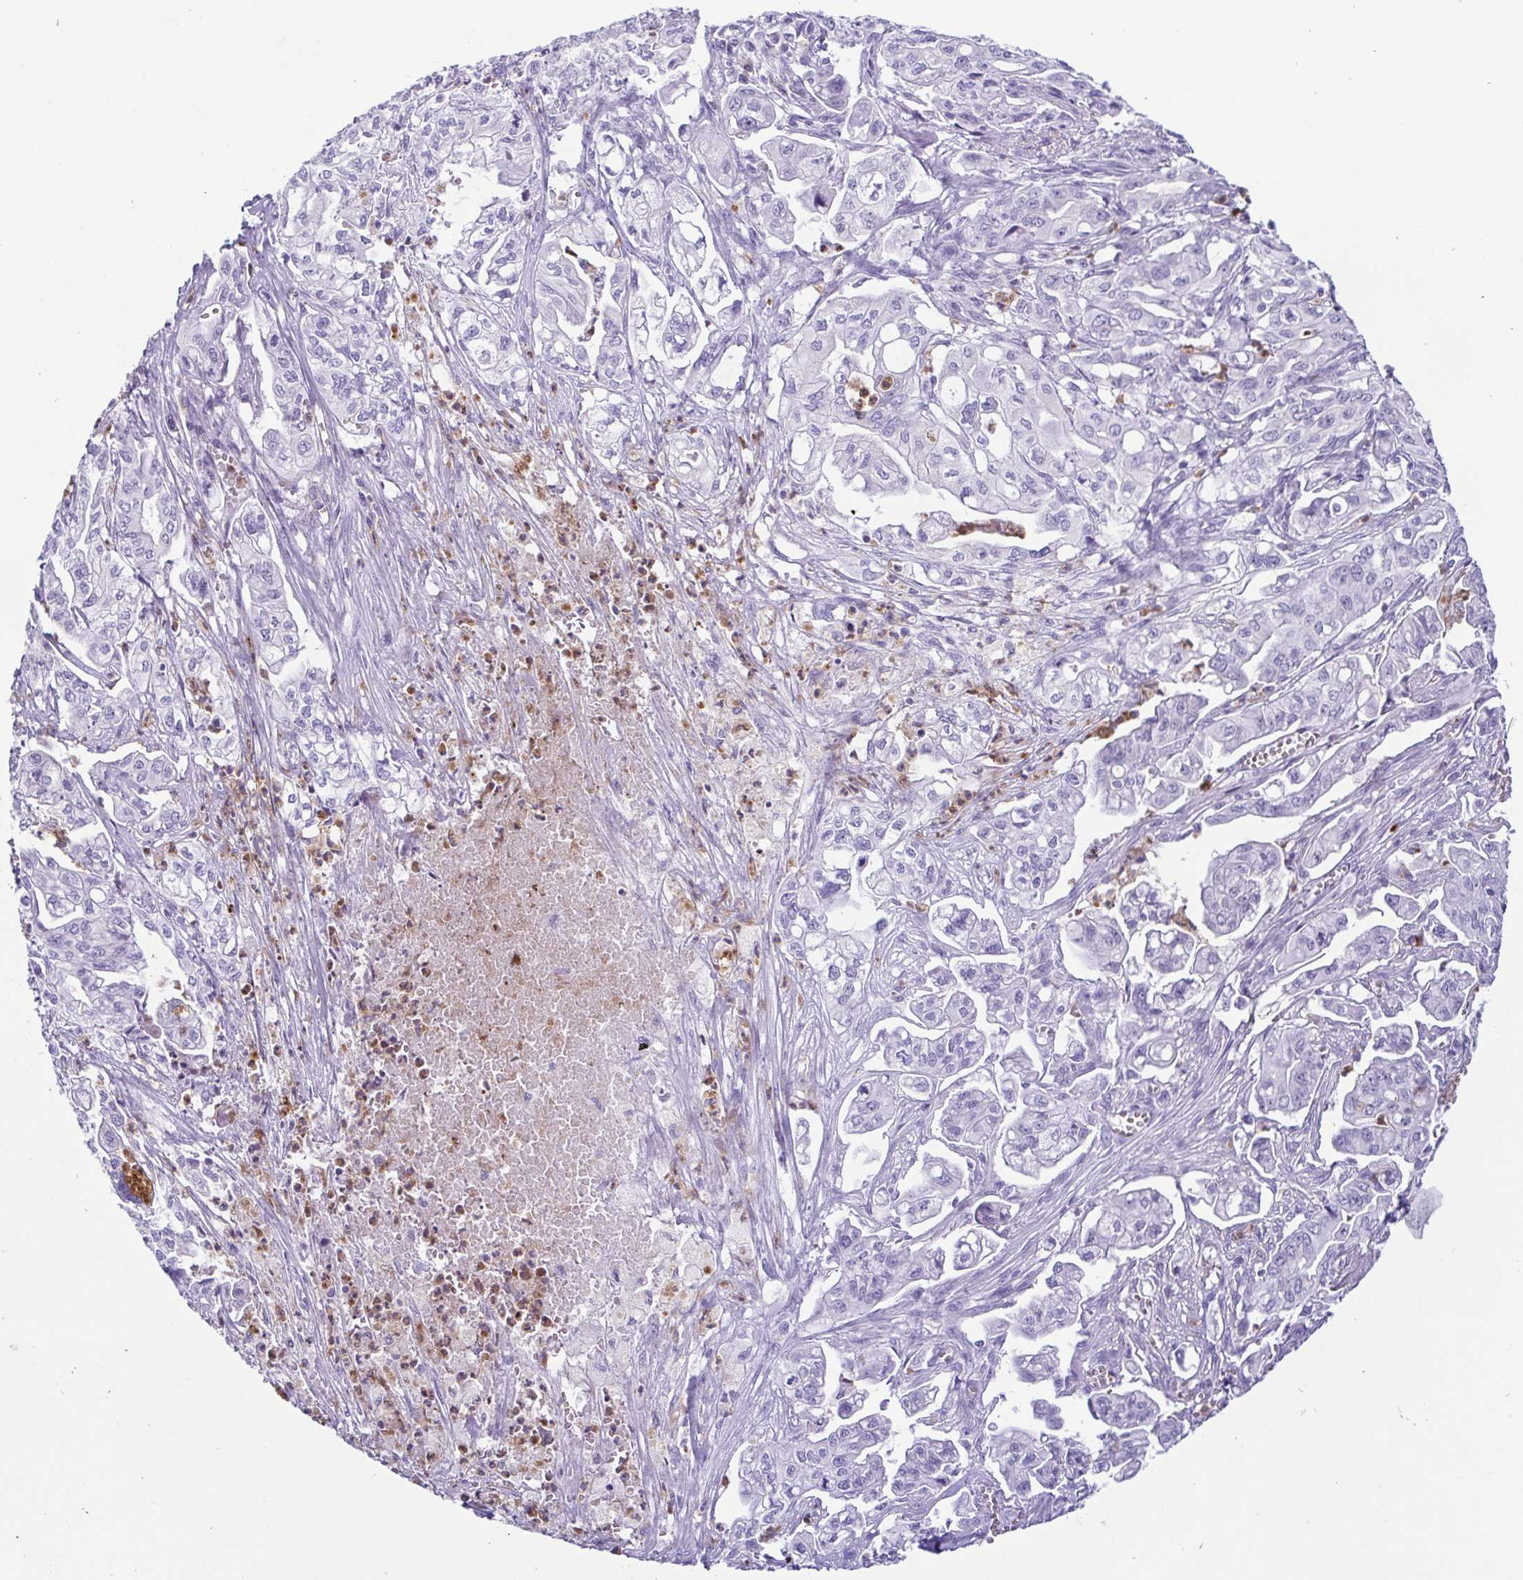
{"staining": {"intensity": "negative", "quantity": "none", "location": "none"}, "tissue": "pancreatic cancer", "cell_type": "Tumor cells", "image_type": "cancer", "snomed": [{"axis": "morphology", "description": "Adenocarcinoma, NOS"}, {"axis": "topography", "description": "Pancreas"}], "caption": "Immunohistochemical staining of human adenocarcinoma (pancreatic) shows no significant expression in tumor cells.", "gene": "AZU1", "patient": {"sex": "male", "age": 68}}